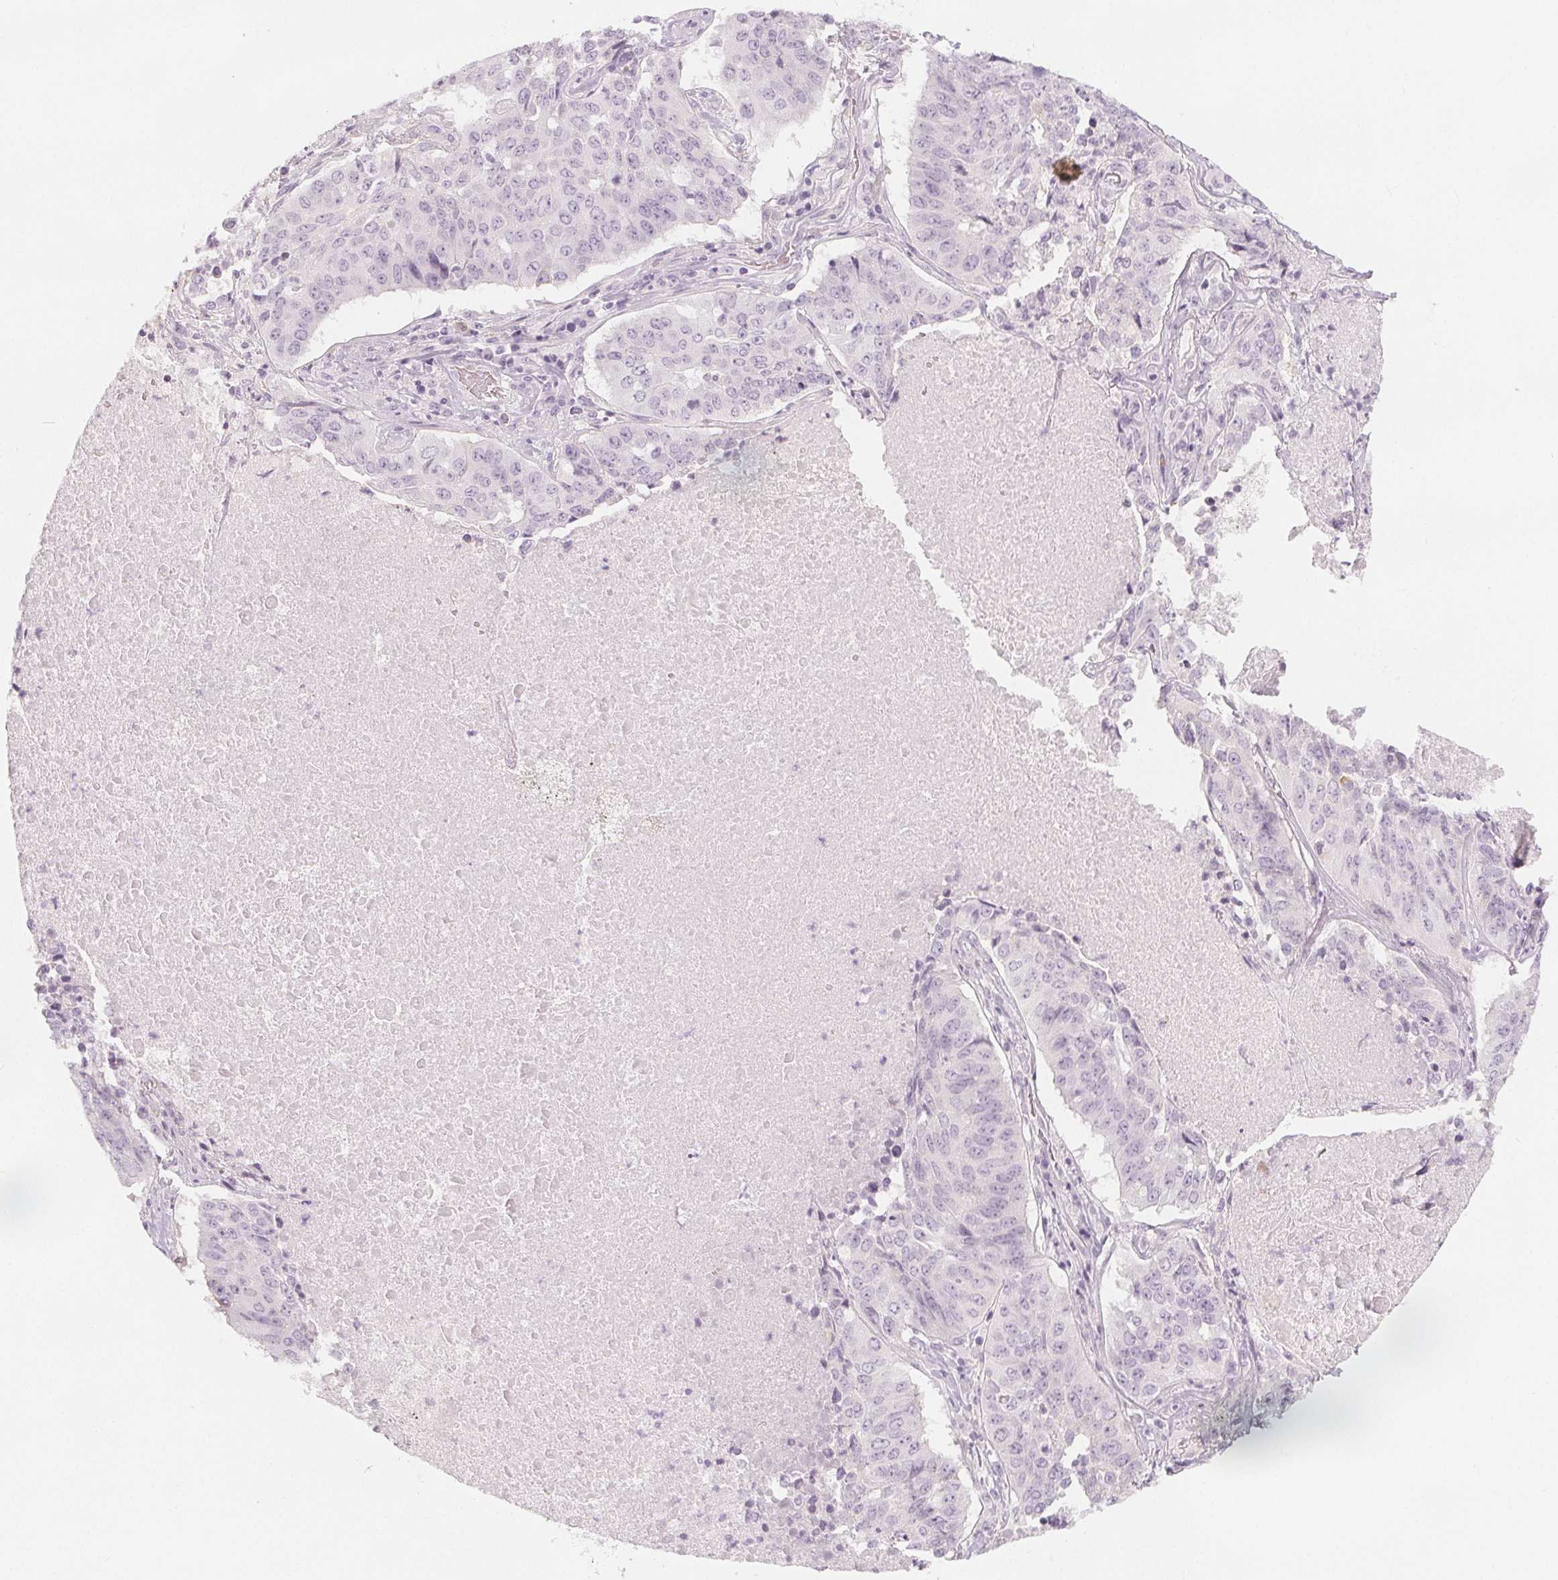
{"staining": {"intensity": "negative", "quantity": "none", "location": "none"}, "tissue": "lung cancer", "cell_type": "Tumor cells", "image_type": "cancer", "snomed": [{"axis": "morphology", "description": "Normal tissue, NOS"}, {"axis": "morphology", "description": "Squamous cell carcinoma, NOS"}, {"axis": "topography", "description": "Bronchus"}, {"axis": "topography", "description": "Lung"}], "caption": "DAB (3,3'-diaminobenzidine) immunohistochemical staining of squamous cell carcinoma (lung) shows no significant positivity in tumor cells.", "gene": "MAP1A", "patient": {"sex": "male", "age": 64}}